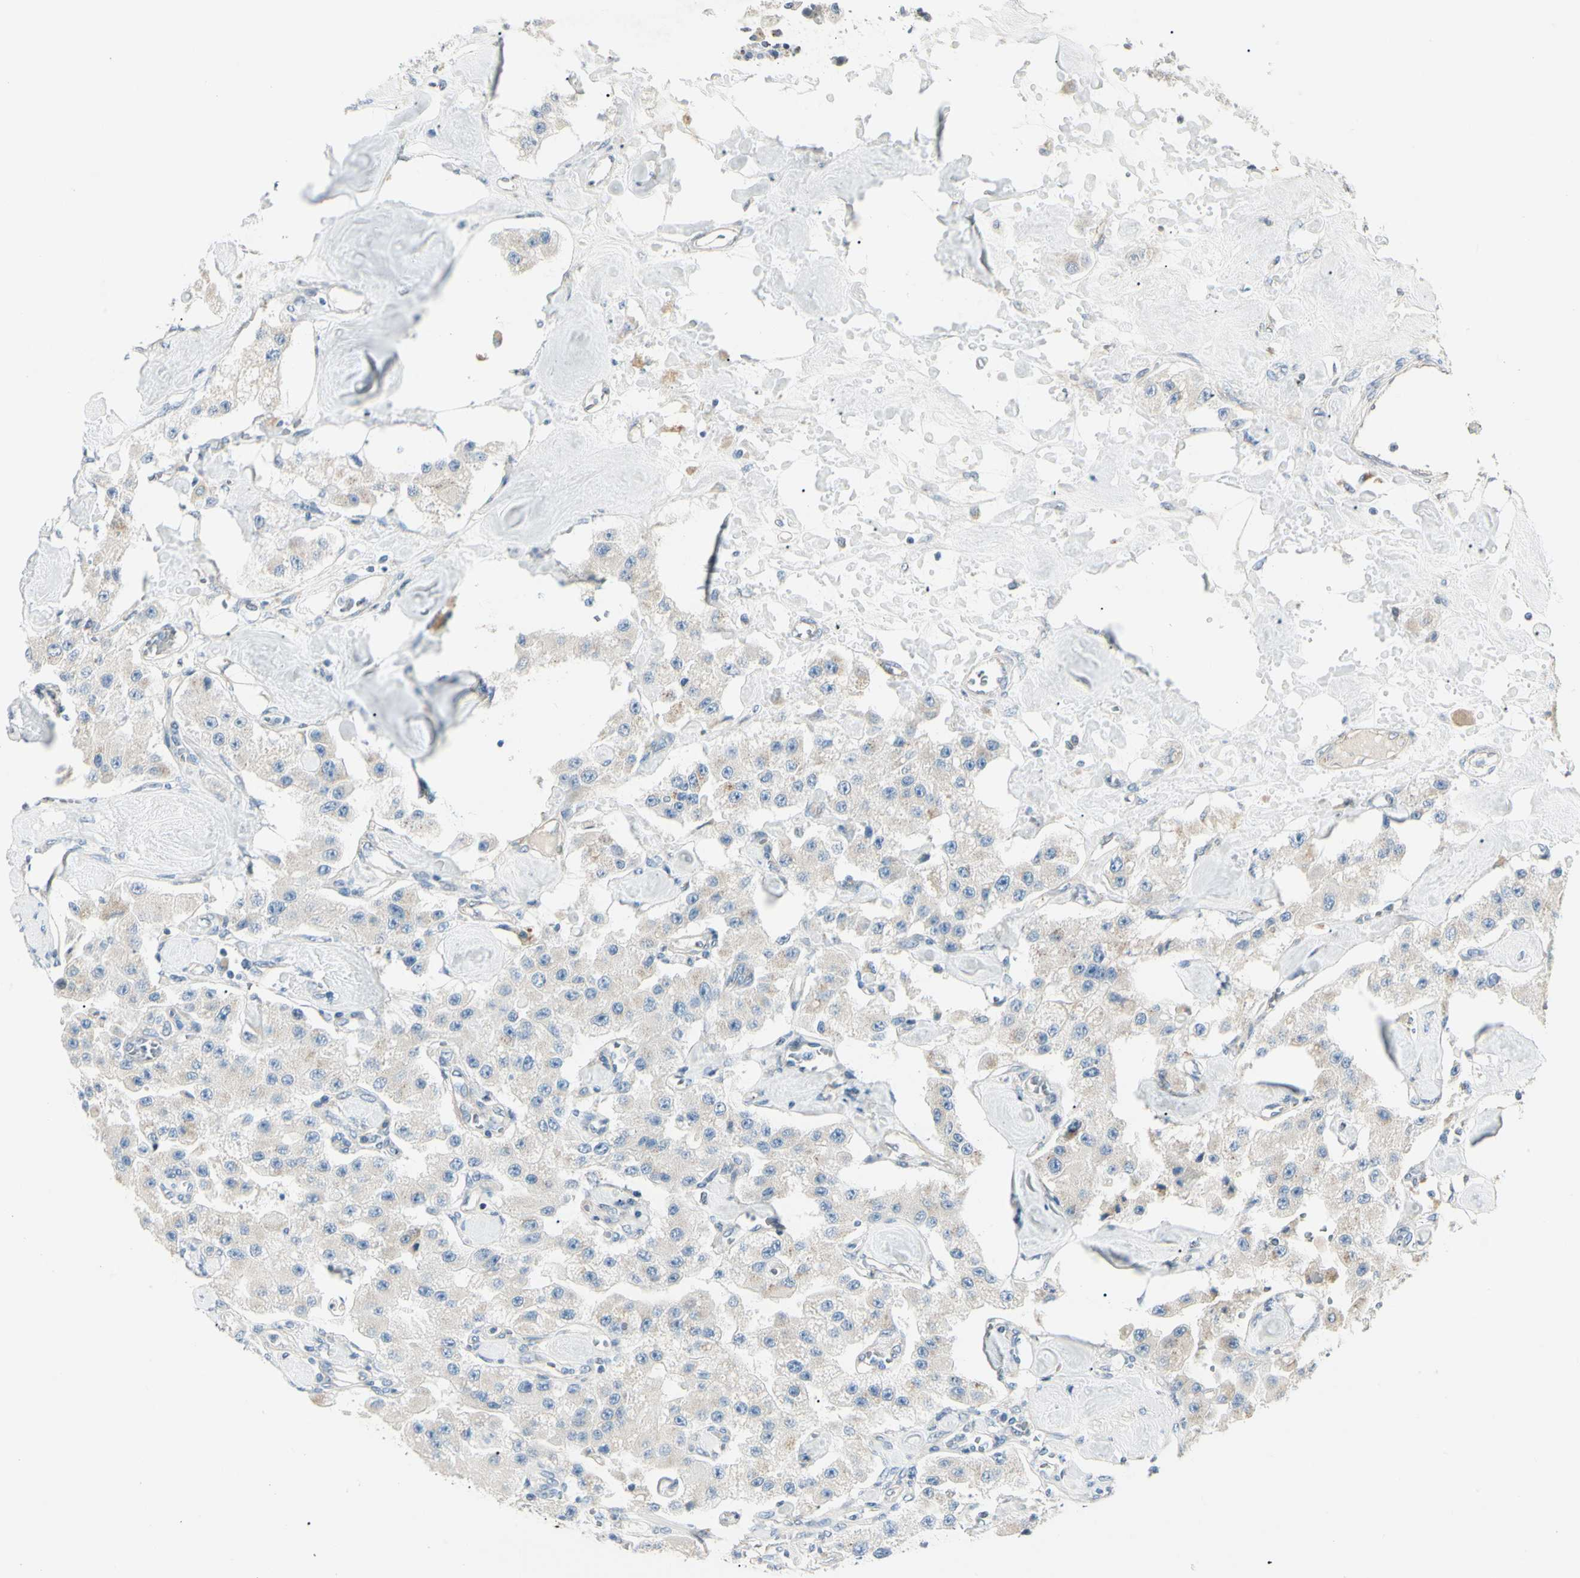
{"staining": {"intensity": "weak", "quantity": "25%-75%", "location": "cytoplasmic/membranous"}, "tissue": "carcinoid", "cell_type": "Tumor cells", "image_type": "cancer", "snomed": [{"axis": "morphology", "description": "Carcinoid, malignant, NOS"}, {"axis": "topography", "description": "Pancreas"}], "caption": "This is an image of immunohistochemistry (IHC) staining of carcinoid, which shows weak expression in the cytoplasmic/membranous of tumor cells.", "gene": "ABCA3", "patient": {"sex": "male", "age": 41}}